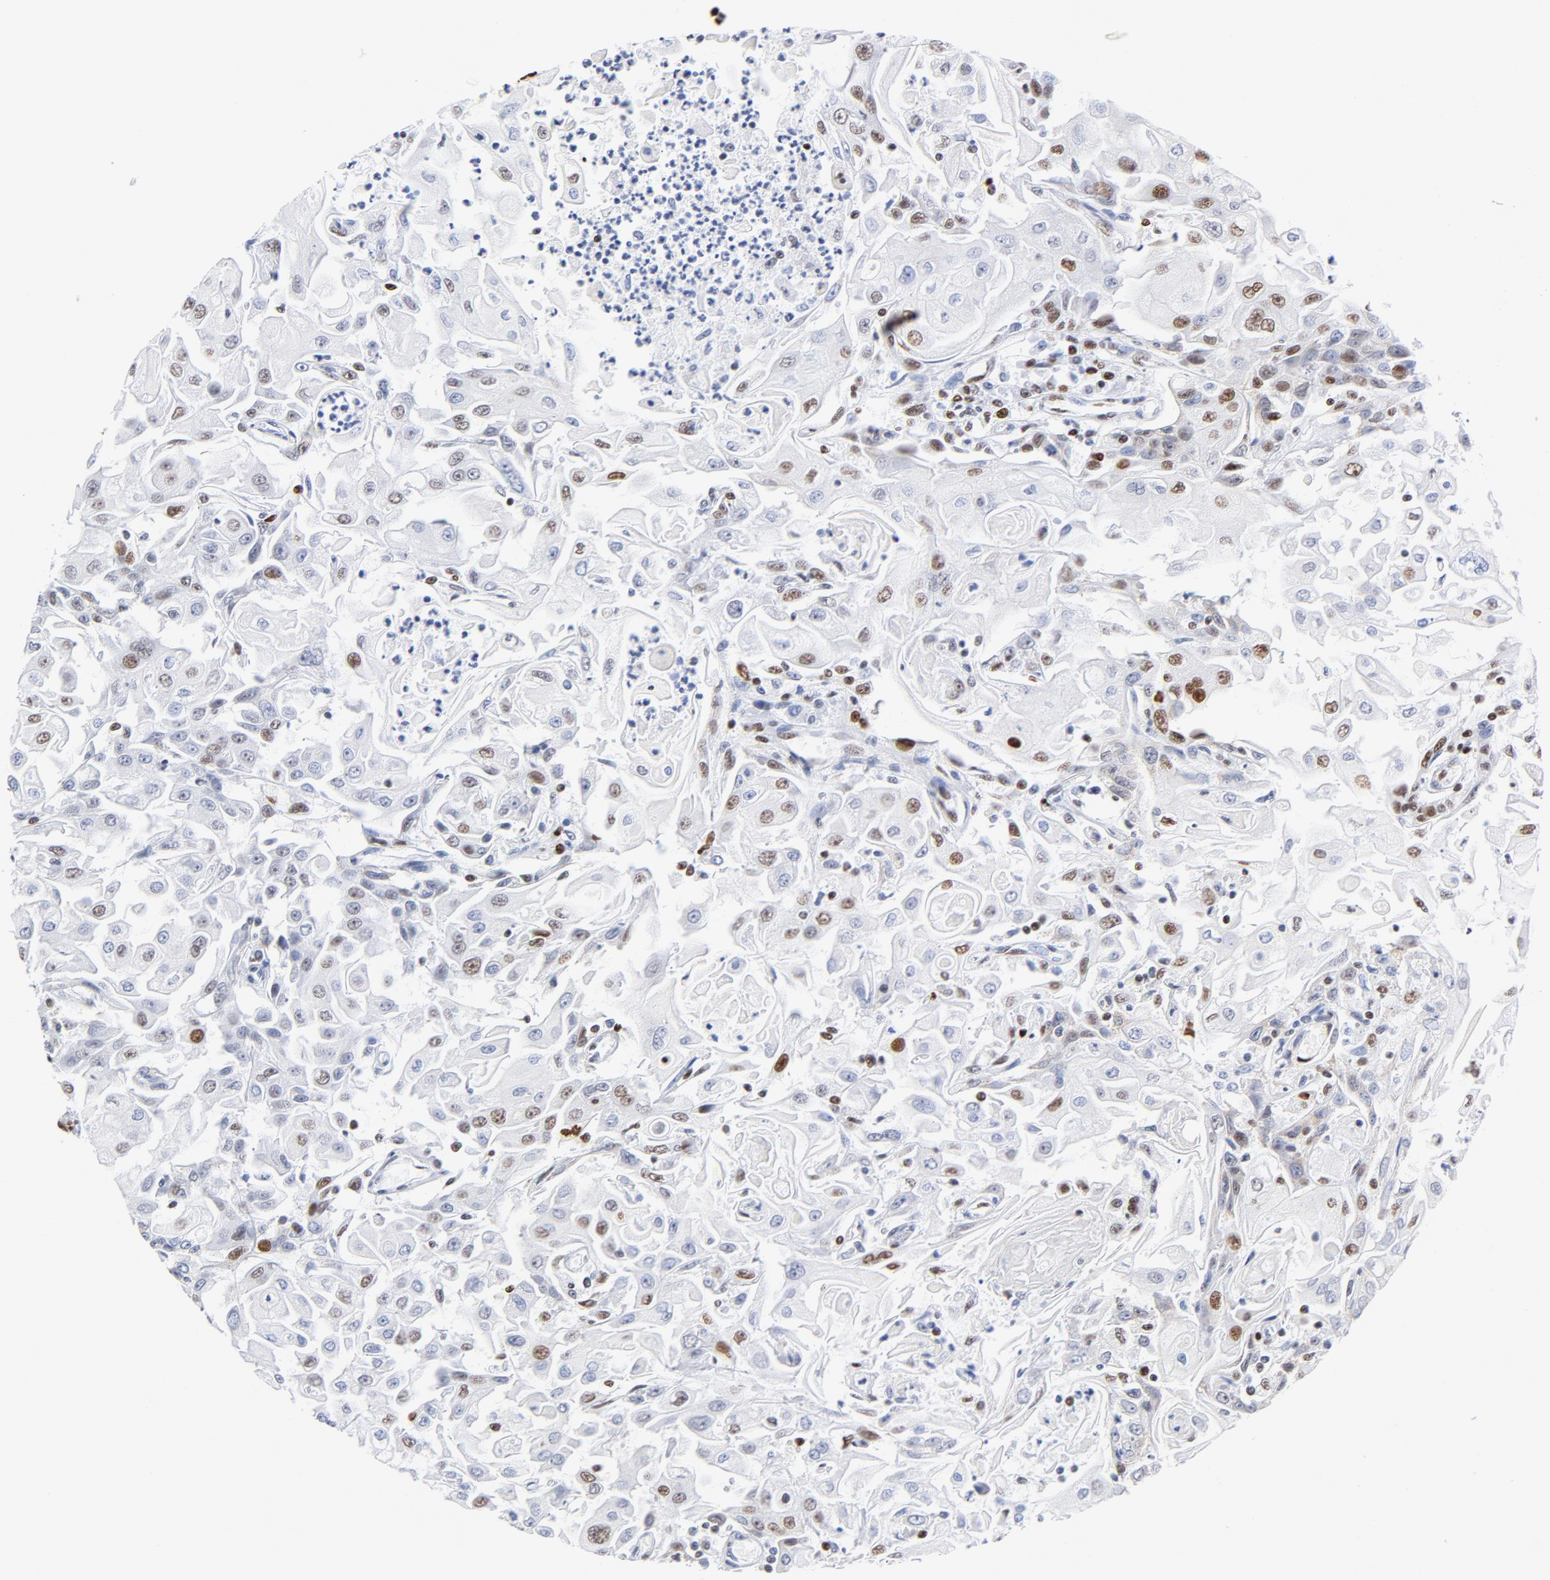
{"staining": {"intensity": "strong", "quantity": "<25%", "location": "nuclear"}, "tissue": "head and neck cancer", "cell_type": "Tumor cells", "image_type": "cancer", "snomed": [{"axis": "morphology", "description": "Squamous cell carcinoma, NOS"}, {"axis": "topography", "description": "Oral tissue"}, {"axis": "topography", "description": "Head-Neck"}], "caption": "A medium amount of strong nuclear expression is seen in about <25% of tumor cells in head and neck cancer (squamous cell carcinoma) tissue.", "gene": "XRCC5", "patient": {"sex": "female", "age": 76}}